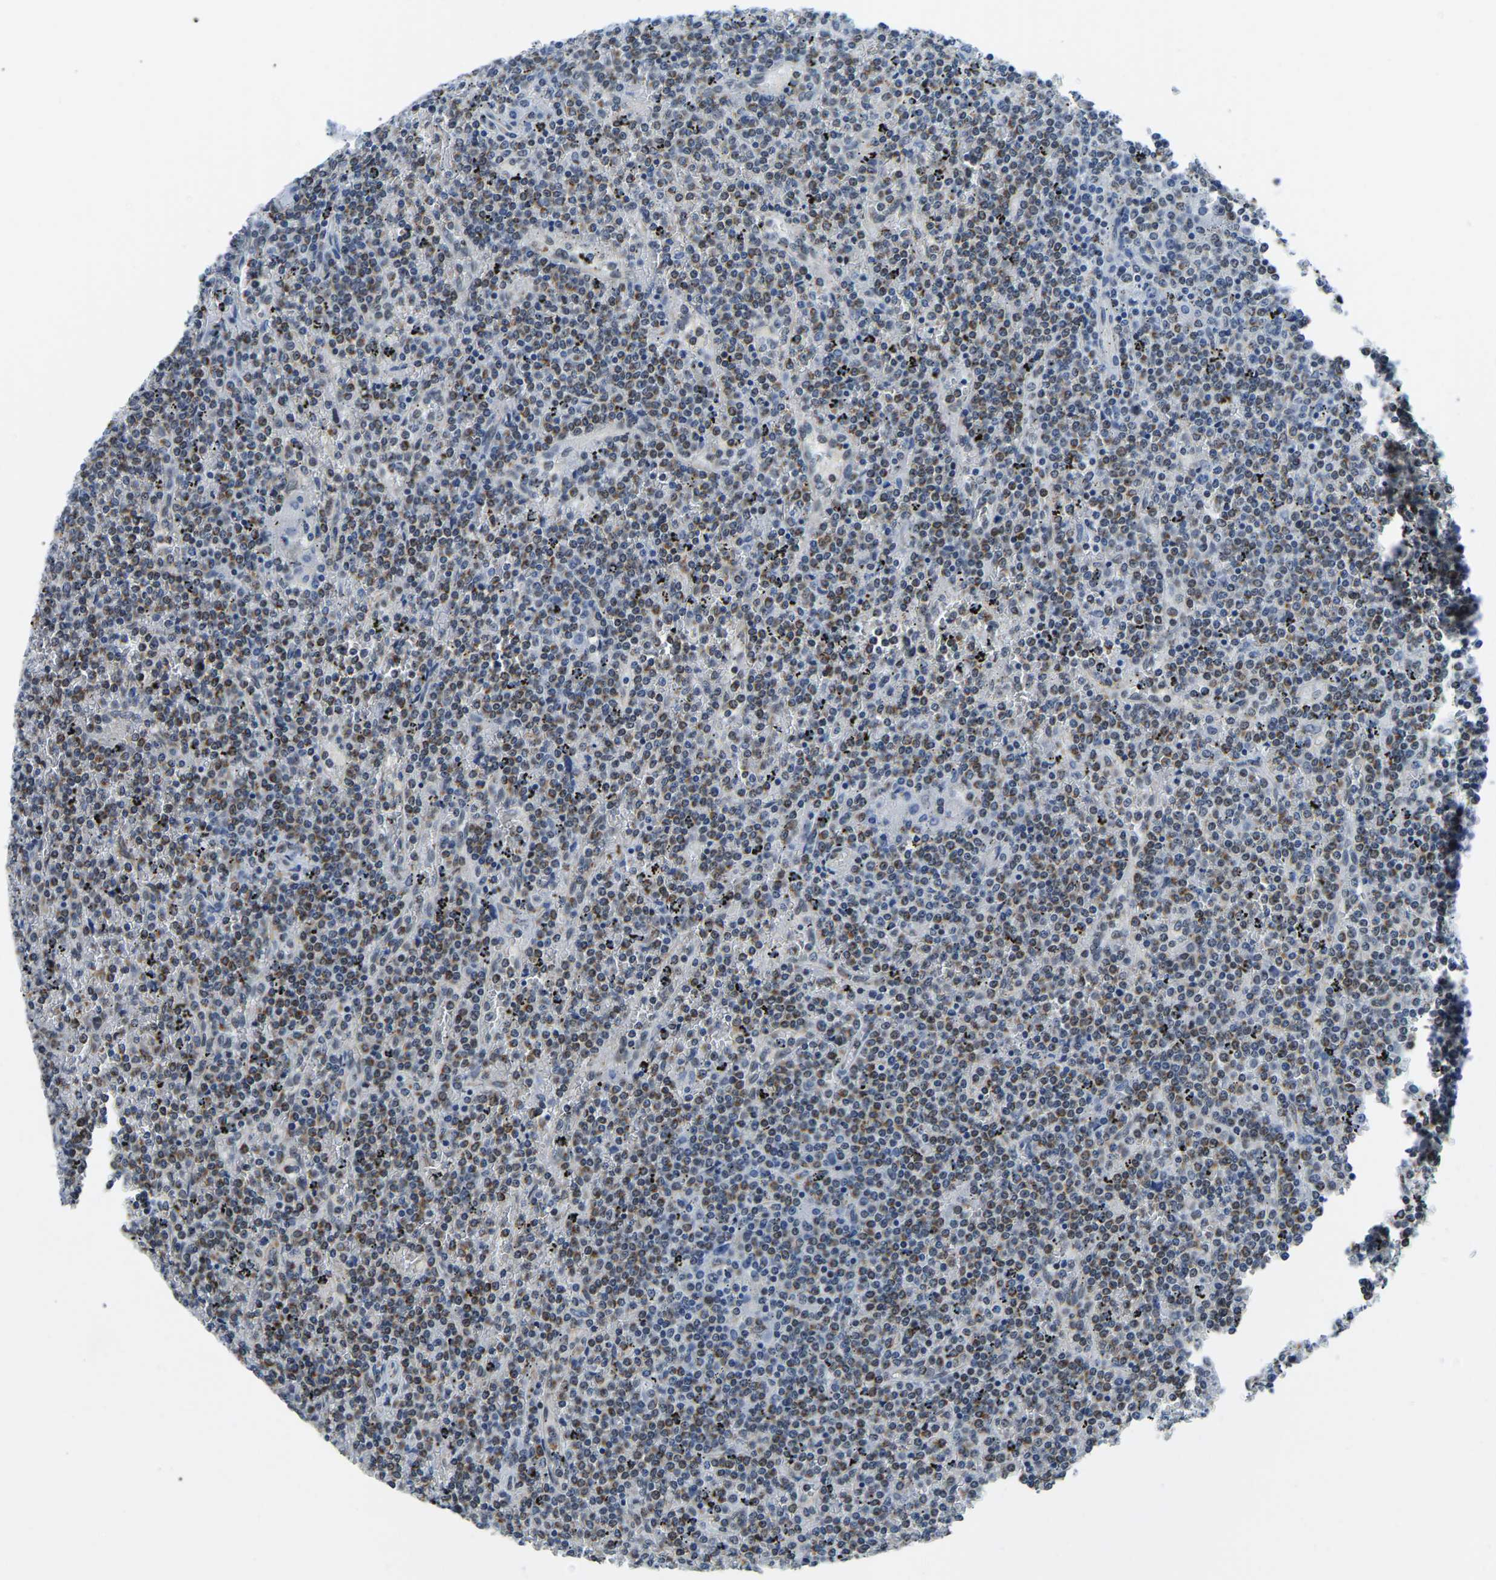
{"staining": {"intensity": "weak", "quantity": ">75%", "location": "cytoplasmic/membranous,nuclear"}, "tissue": "lymphoma", "cell_type": "Tumor cells", "image_type": "cancer", "snomed": [{"axis": "morphology", "description": "Malignant lymphoma, non-Hodgkin's type, Low grade"}, {"axis": "topography", "description": "Spleen"}], "caption": "This is an image of immunohistochemistry staining of lymphoma, which shows weak positivity in the cytoplasmic/membranous and nuclear of tumor cells.", "gene": "BNIP3L", "patient": {"sex": "female", "age": 19}}